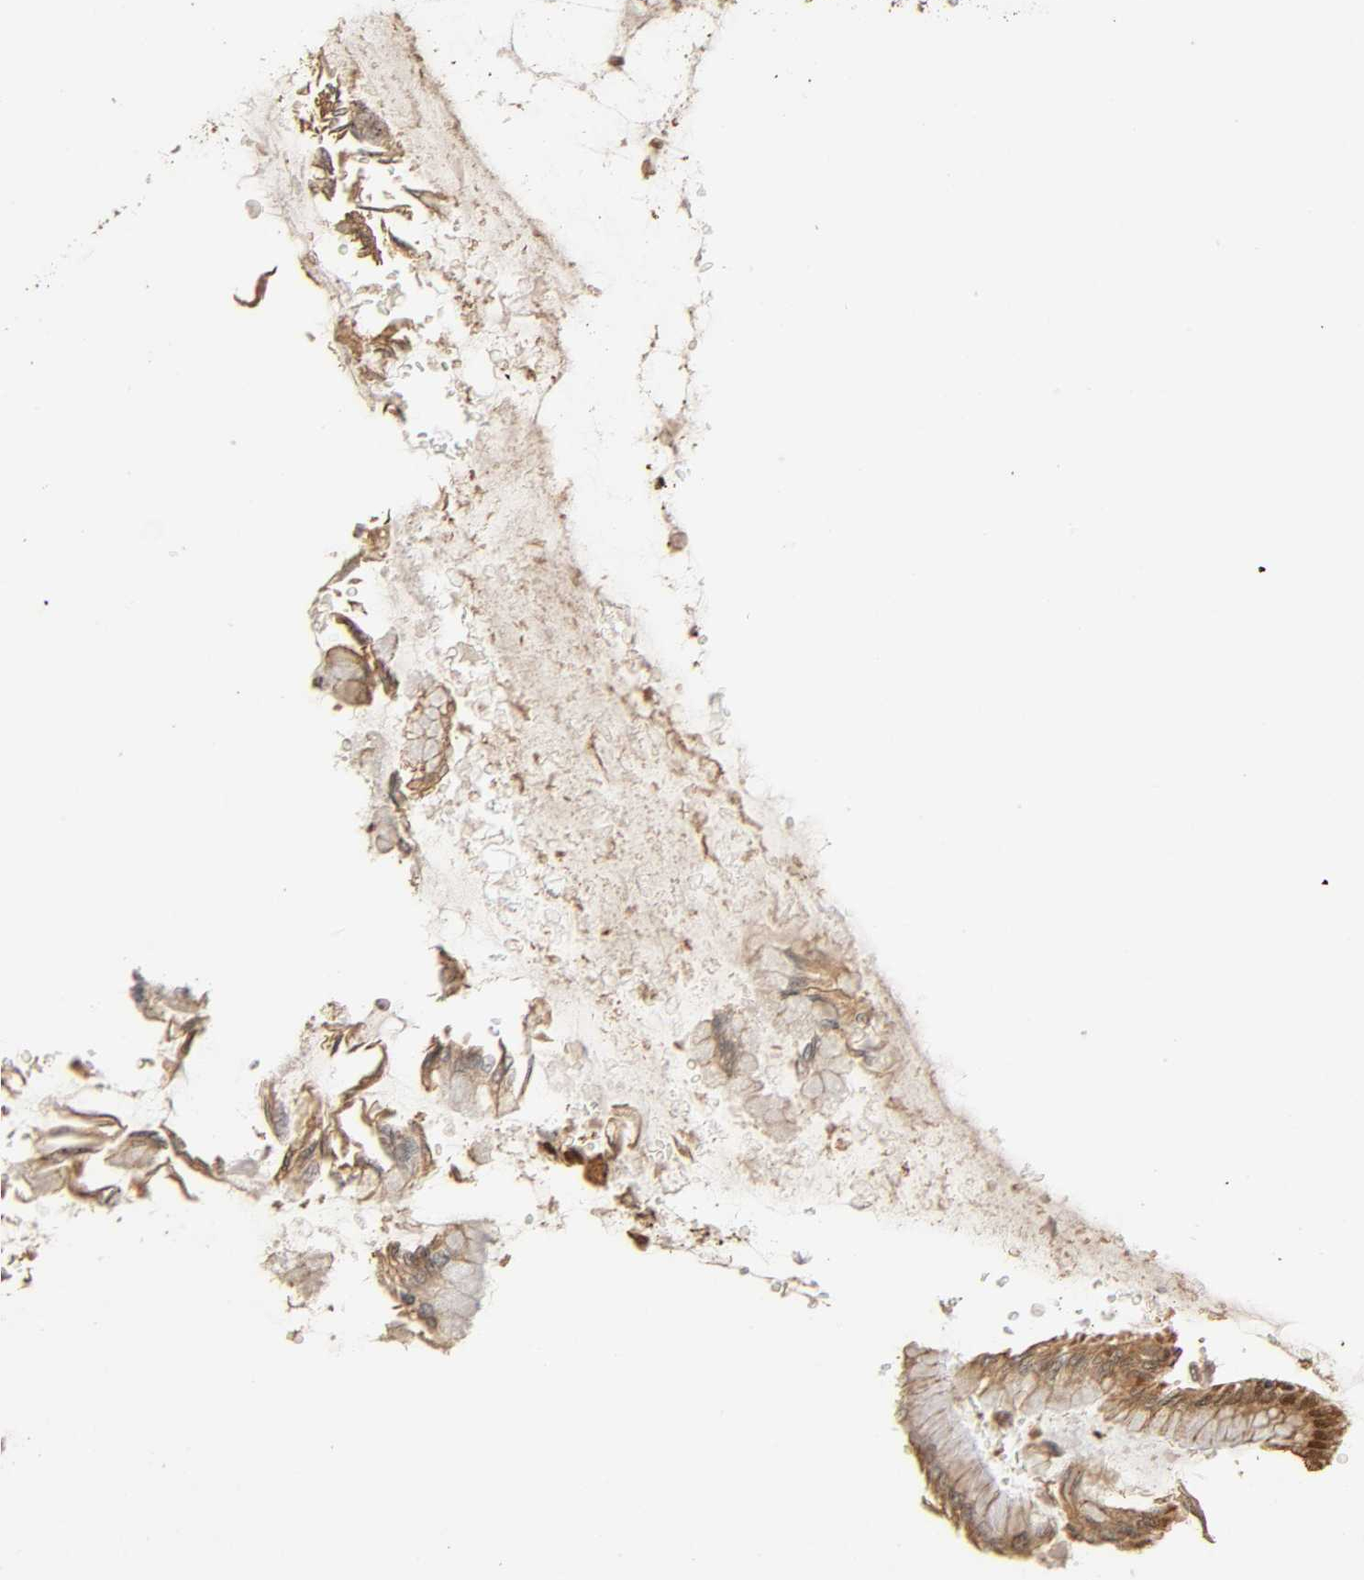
{"staining": {"intensity": "strong", "quantity": ">75%", "location": "cytoplasmic/membranous,nuclear"}, "tissue": "stomach", "cell_type": "Glandular cells", "image_type": "normal", "snomed": [{"axis": "morphology", "description": "Normal tissue, NOS"}, {"axis": "topography", "description": "Stomach, upper"}], "caption": "Unremarkable stomach exhibits strong cytoplasmic/membranous,nuclear expression in approximately >75% of glandular cells, visualized by immunohistochemistry. The staining was performed using DAB (3,3'-diaminobenzidine) to visualize the protein expression in brown, while the nuclei were stained in blue with hematoxylin (Magnification: 20x).", "gene": "RNF122", "patient": {"sex": "female", "age": 56}}